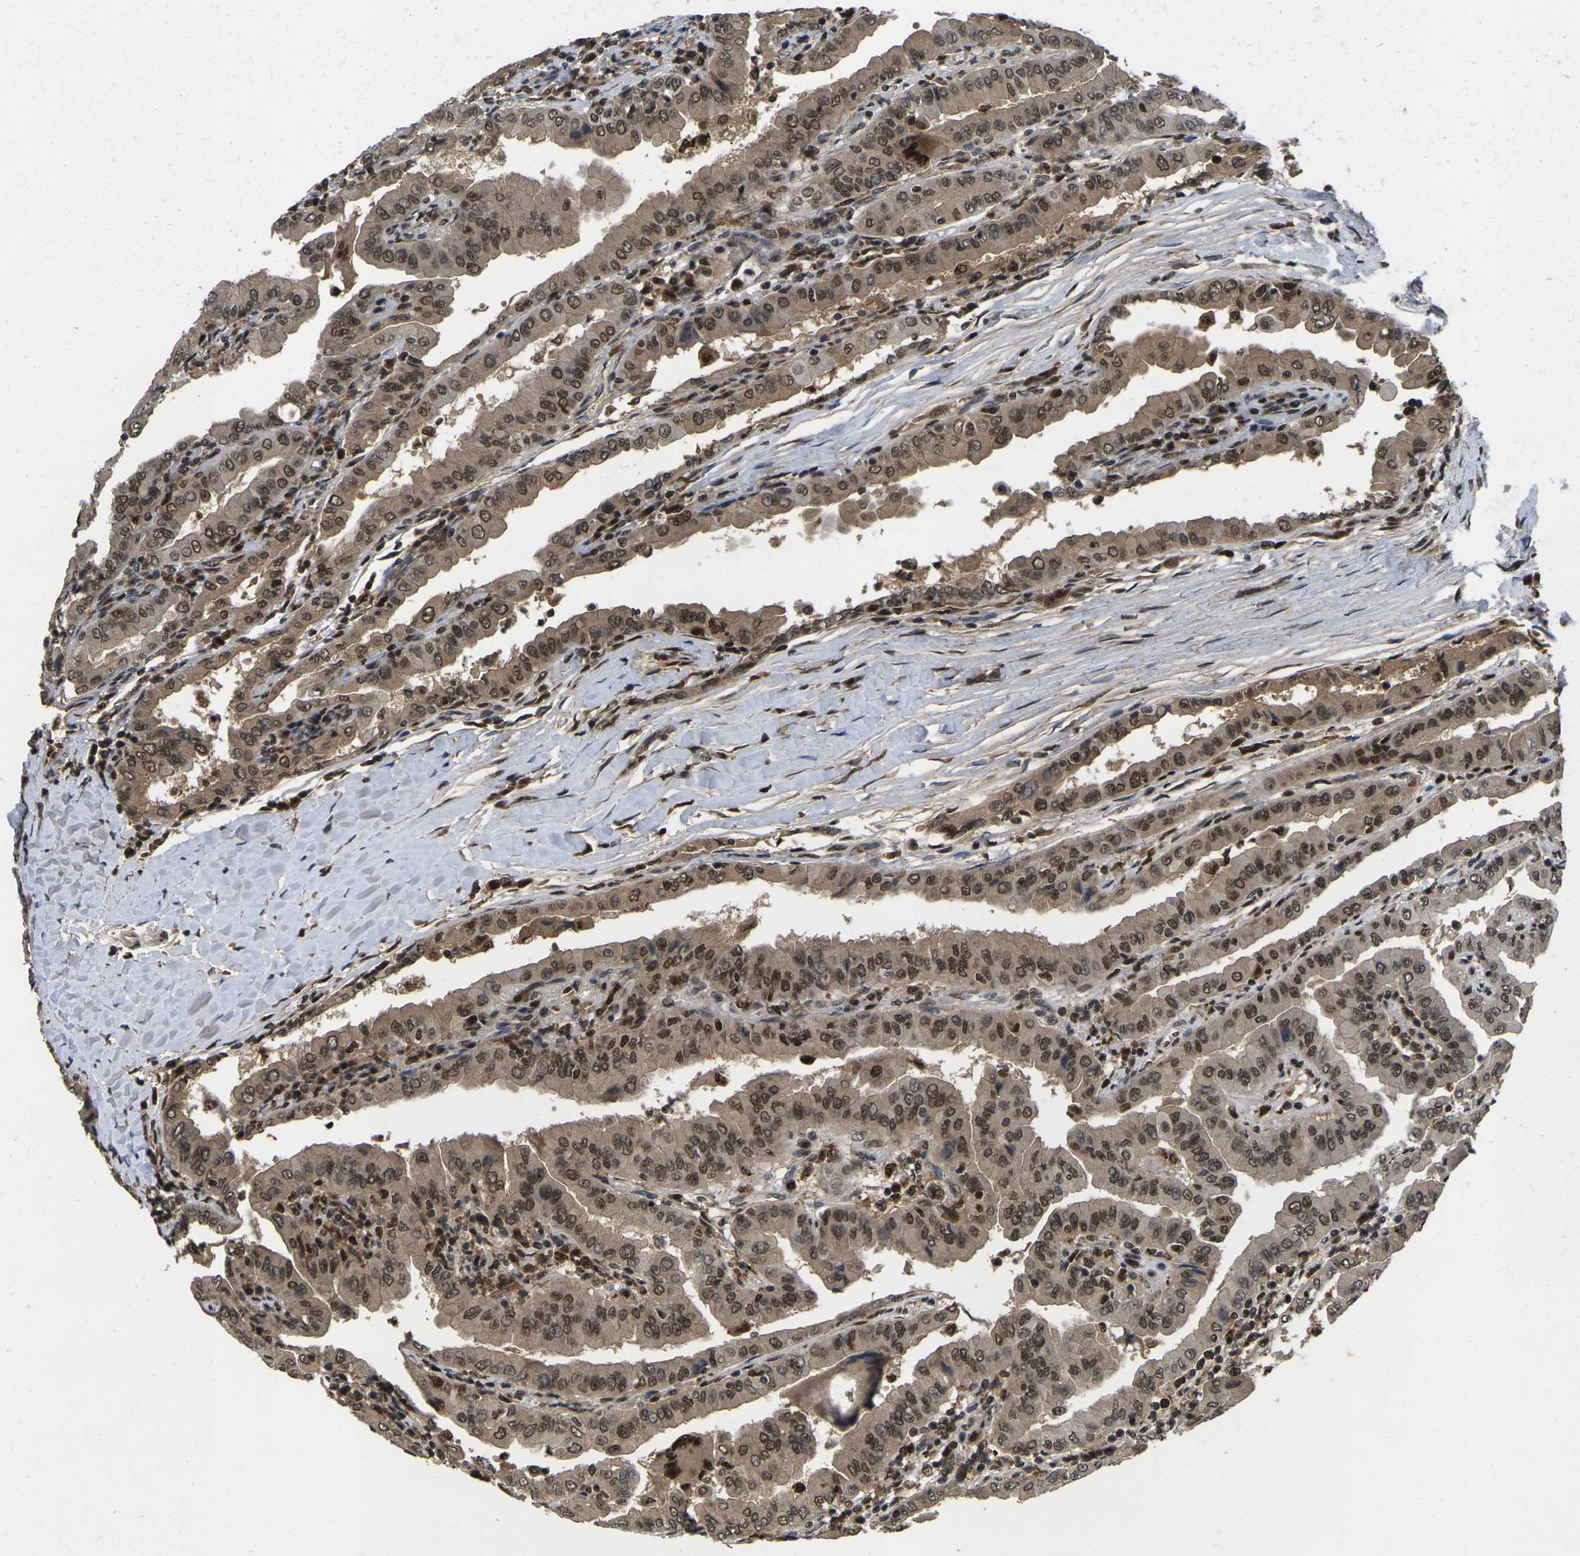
{"staining": {"intensity": "moderate", "quantity": ">75%", "location": "nuclear"}, "tissue": "thyroid cancer", "cell_type": "Tumor cells", "image_type": "cancer", "snomed": [{"axis": "morphology", "description": "Papillary adenocarcinoma, NOS"}, {"axis": "topography", "description": "Thyroid gland"}], "caption": "Thyroid cancer (papillary adenocarcinoma) stained with a protein marker shows moderate staining in tumor cells.", "gene": "GTF2E1", "patient": {"sex": "male", "age": 33}}